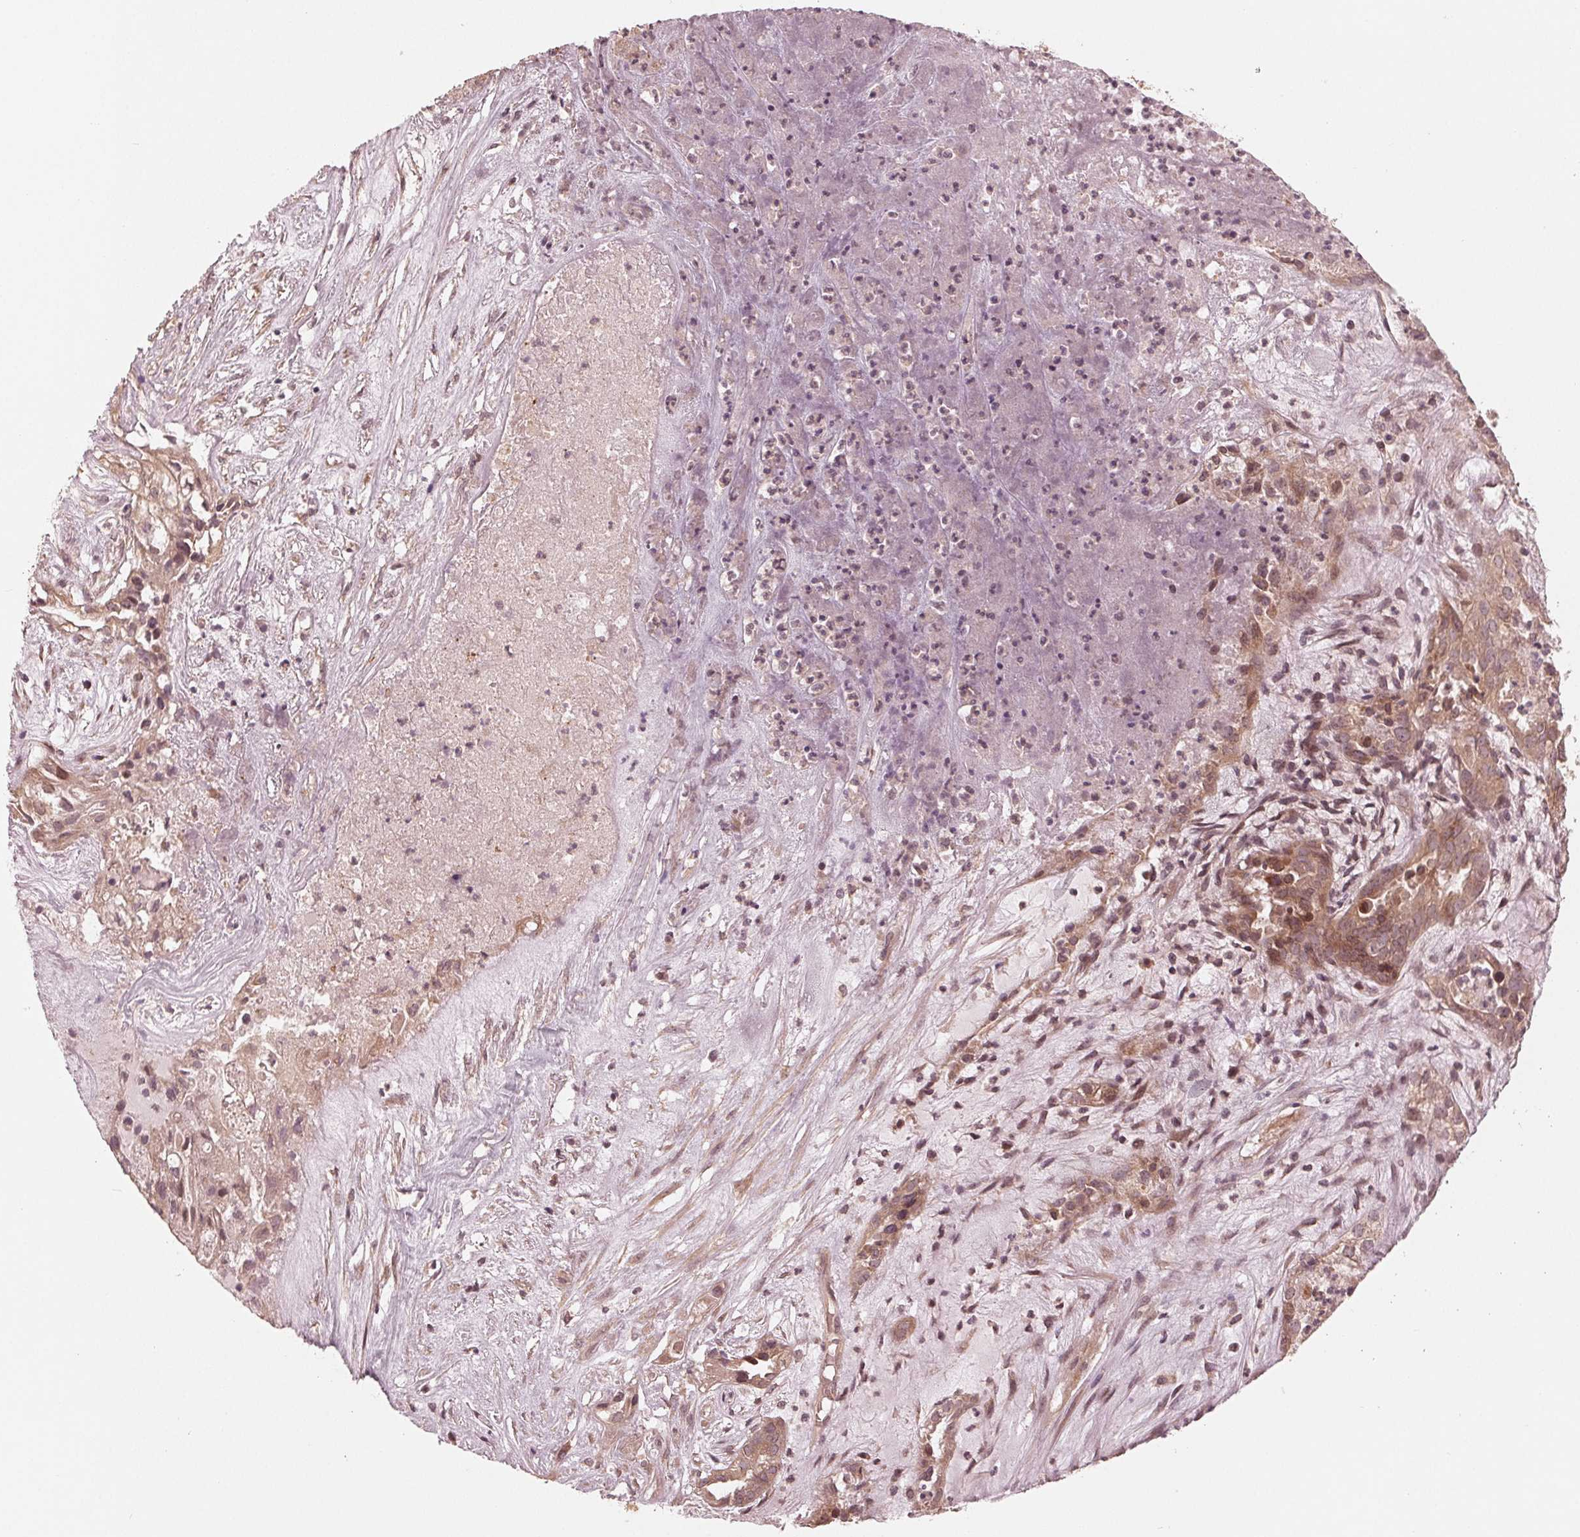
{"staining": {"intensity": "weak", "quantity": ">75%", "location": "cytoplasmic/membranous,nuclear"}, "tissue": "ovarian cancer", "cell_type": "Tumor cells", "image_type": "cancer", "snomed": [{"axis": "morphology", "description": "Carcinoma, endometroid"}, {"axis": "topography", "description": "Ovary"}], "caption": "Ovarian endometroid carcinoma stained with a brown dye exhibits weak cytoplasmic/membranous and nuclear positive staining in about >75% of tumor cells.", "gene": "ZNF471", "patient": {"sex": "female", "age": 64}}